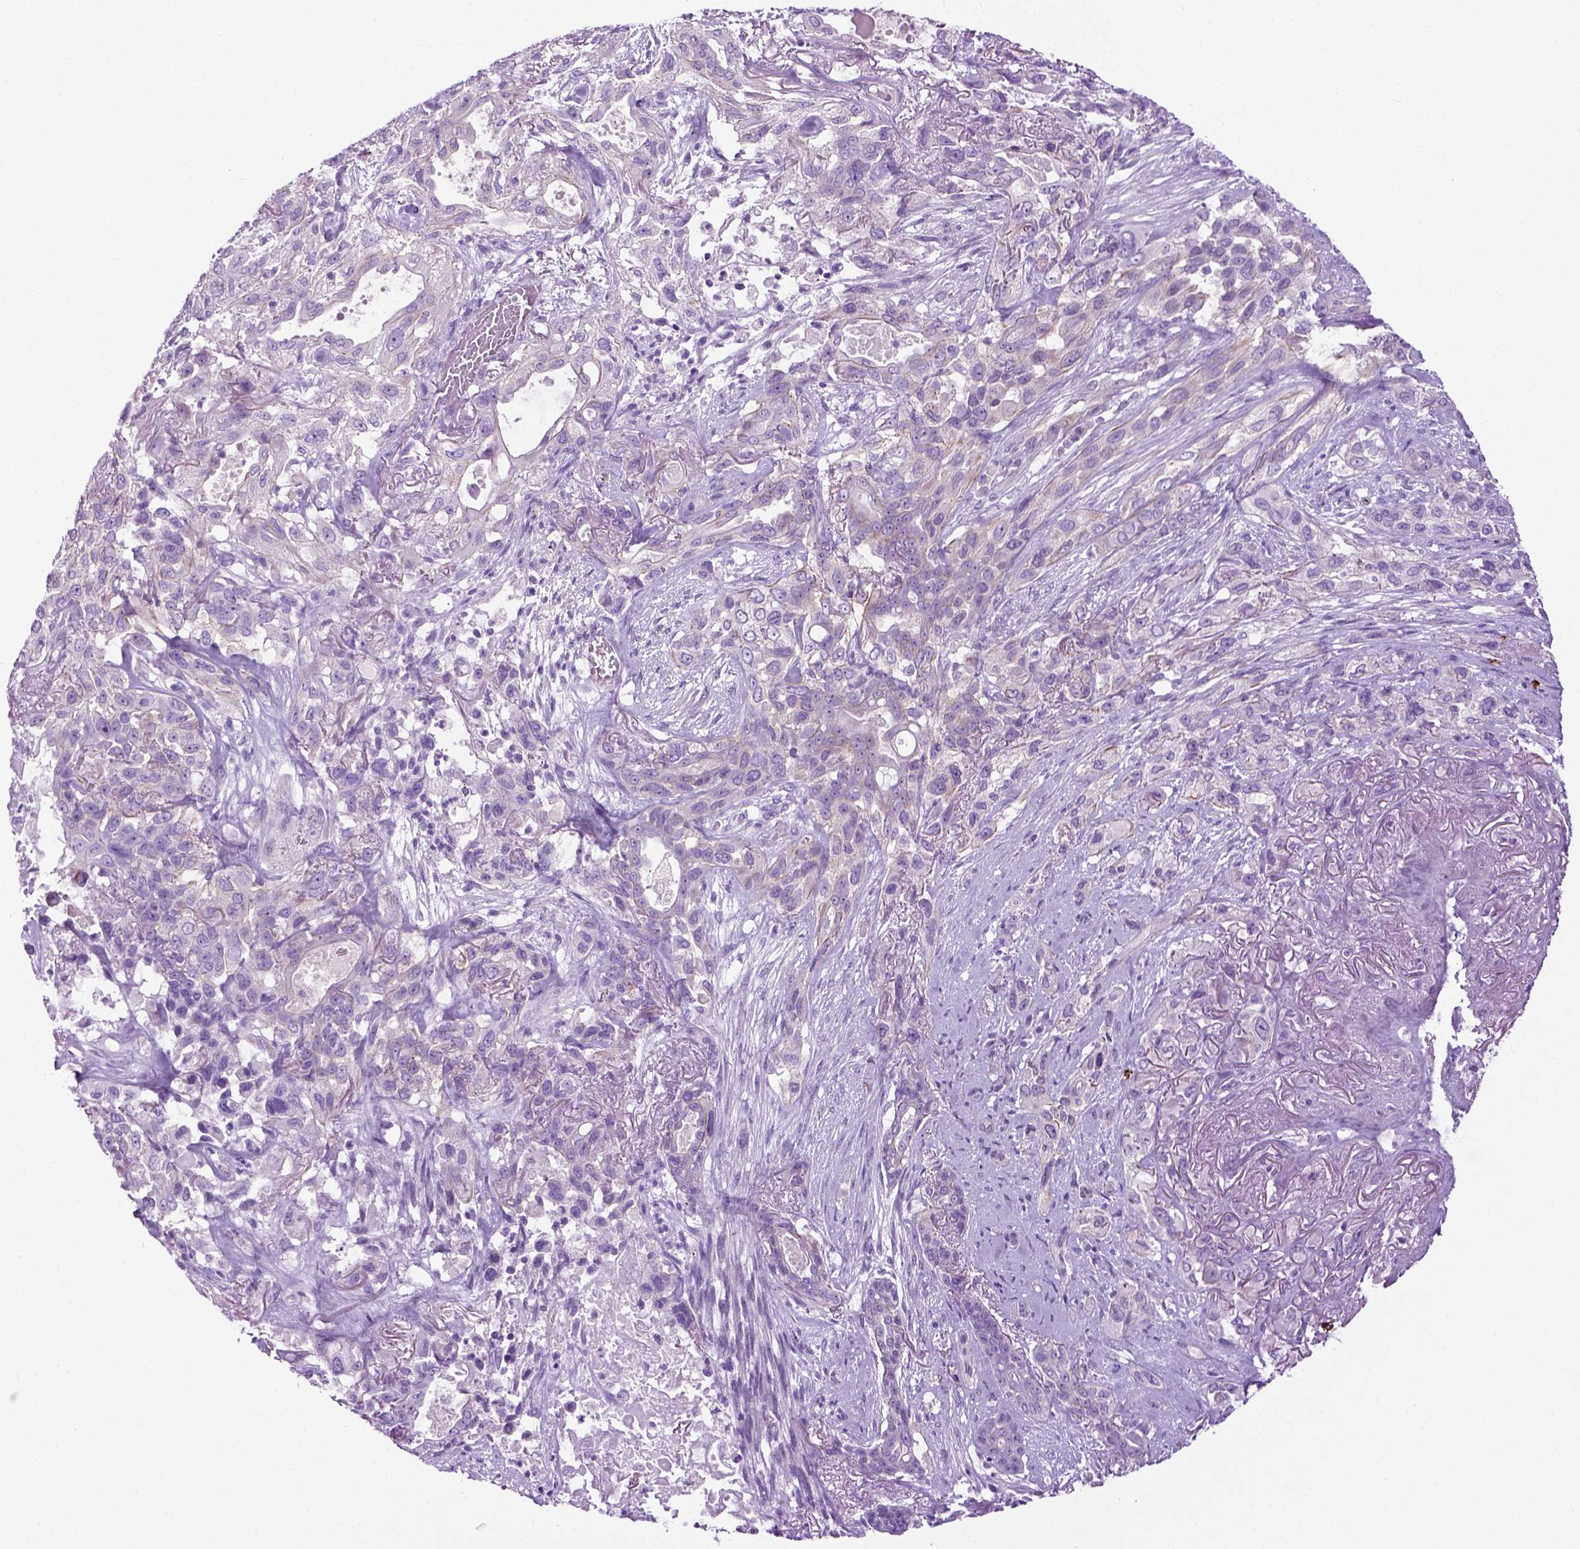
{"staining": {"intensity": "negative", "quantity": "none", "location": "none"}, "tissue": "lung cancer", "cell_type": "Tumor cells", "image_type": "cancer", "snomed": [{"axis": "morphology", "description": "Squamous cell carcinoma, NOS"}, {"axis": "topography", "description": "Lung"}], "caption": "Immunohistochemical staining of lung squamous cell carcinoma demonstrates no significant staining in tumor cells.", "gene": "SPECC1L", "patient": {"sex": "female", "age": 70}}